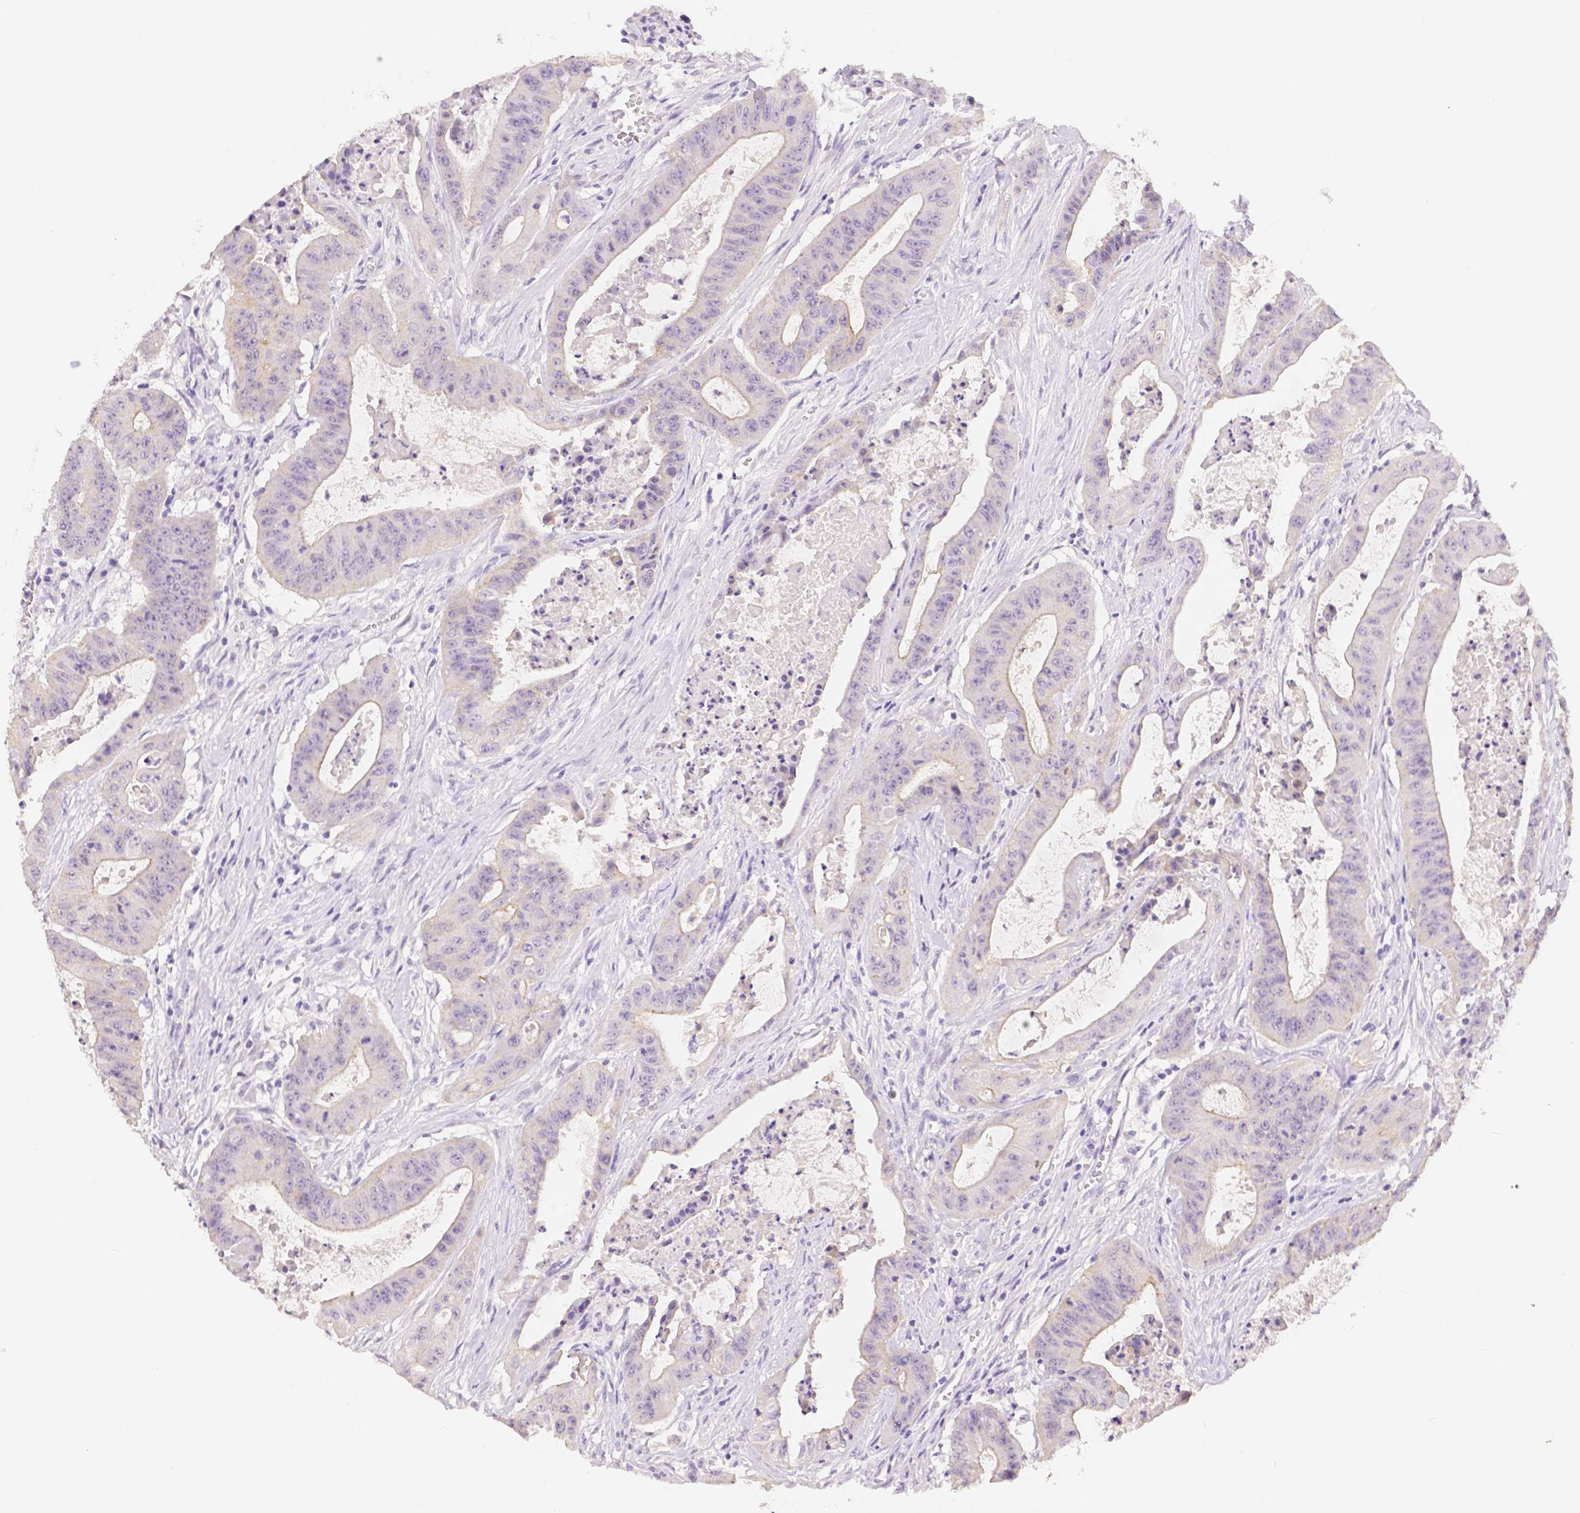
{"staining": {"intensity": "negative", "quantity": "none", "location": "none"}, "tissue": "colorectal cancer", "cell_type": "Tumor cells", "image_type": "cancer", "snomed": [{"axis": "morphology", "description": "Adenocarcinoma, NOS"}, {"axis": "topography", "description": "Colon"}], "caption": "Immunohistochemistry of human colorectal cancer reveals no staining in tumor cells.", "gene": "OCLN", "patient": {"sex": "male", "age": 33}}